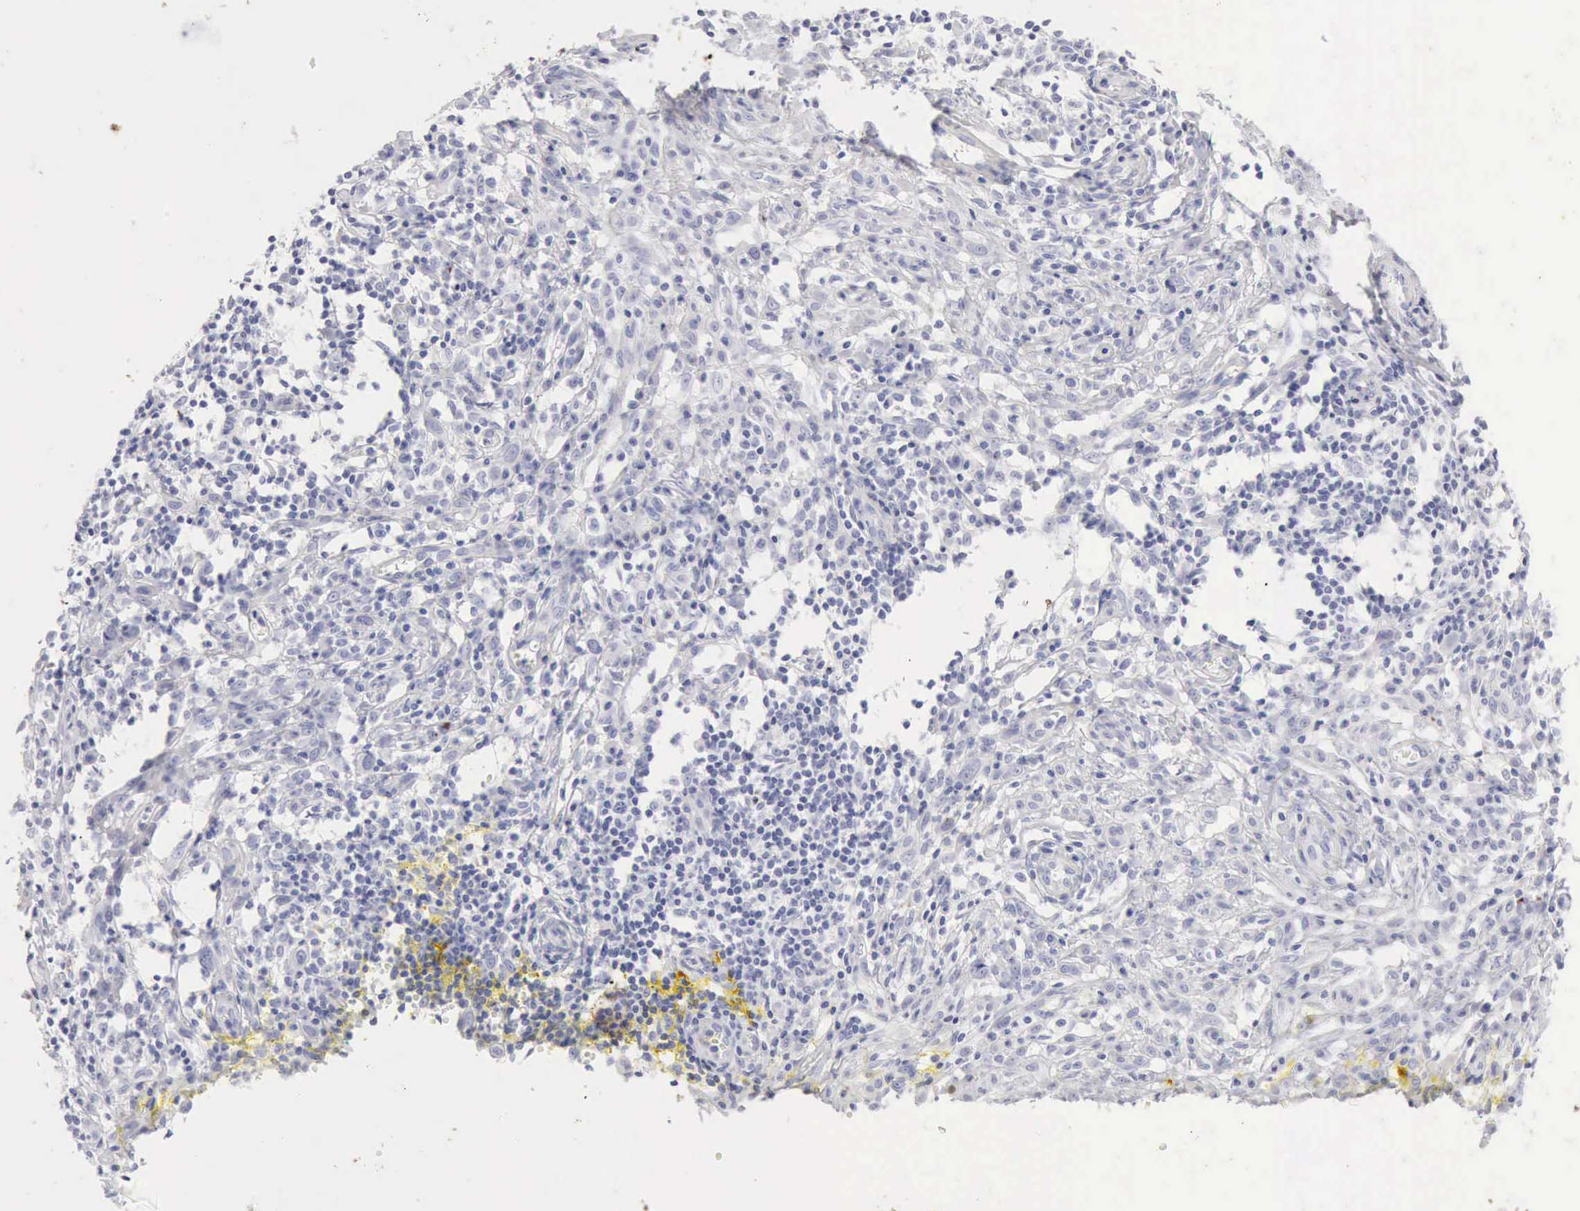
{"staining": {"intensity": "negative", "quantity": "none", "location": "none"}, "tissue": "melanoma", "cell_type": "Tumor cells", "image_type": "cancer", "snomed": [{"axis": "morphology", "description": "Malignant melanoma, NOS"}, {"axis": "topography", "description": "Skin"}], "caption": "Micrograph shows no significant protein positivity in tumor cells of melanoma.", "gene": "KRT10", "patient": {"sex": "female", "age": 52}}